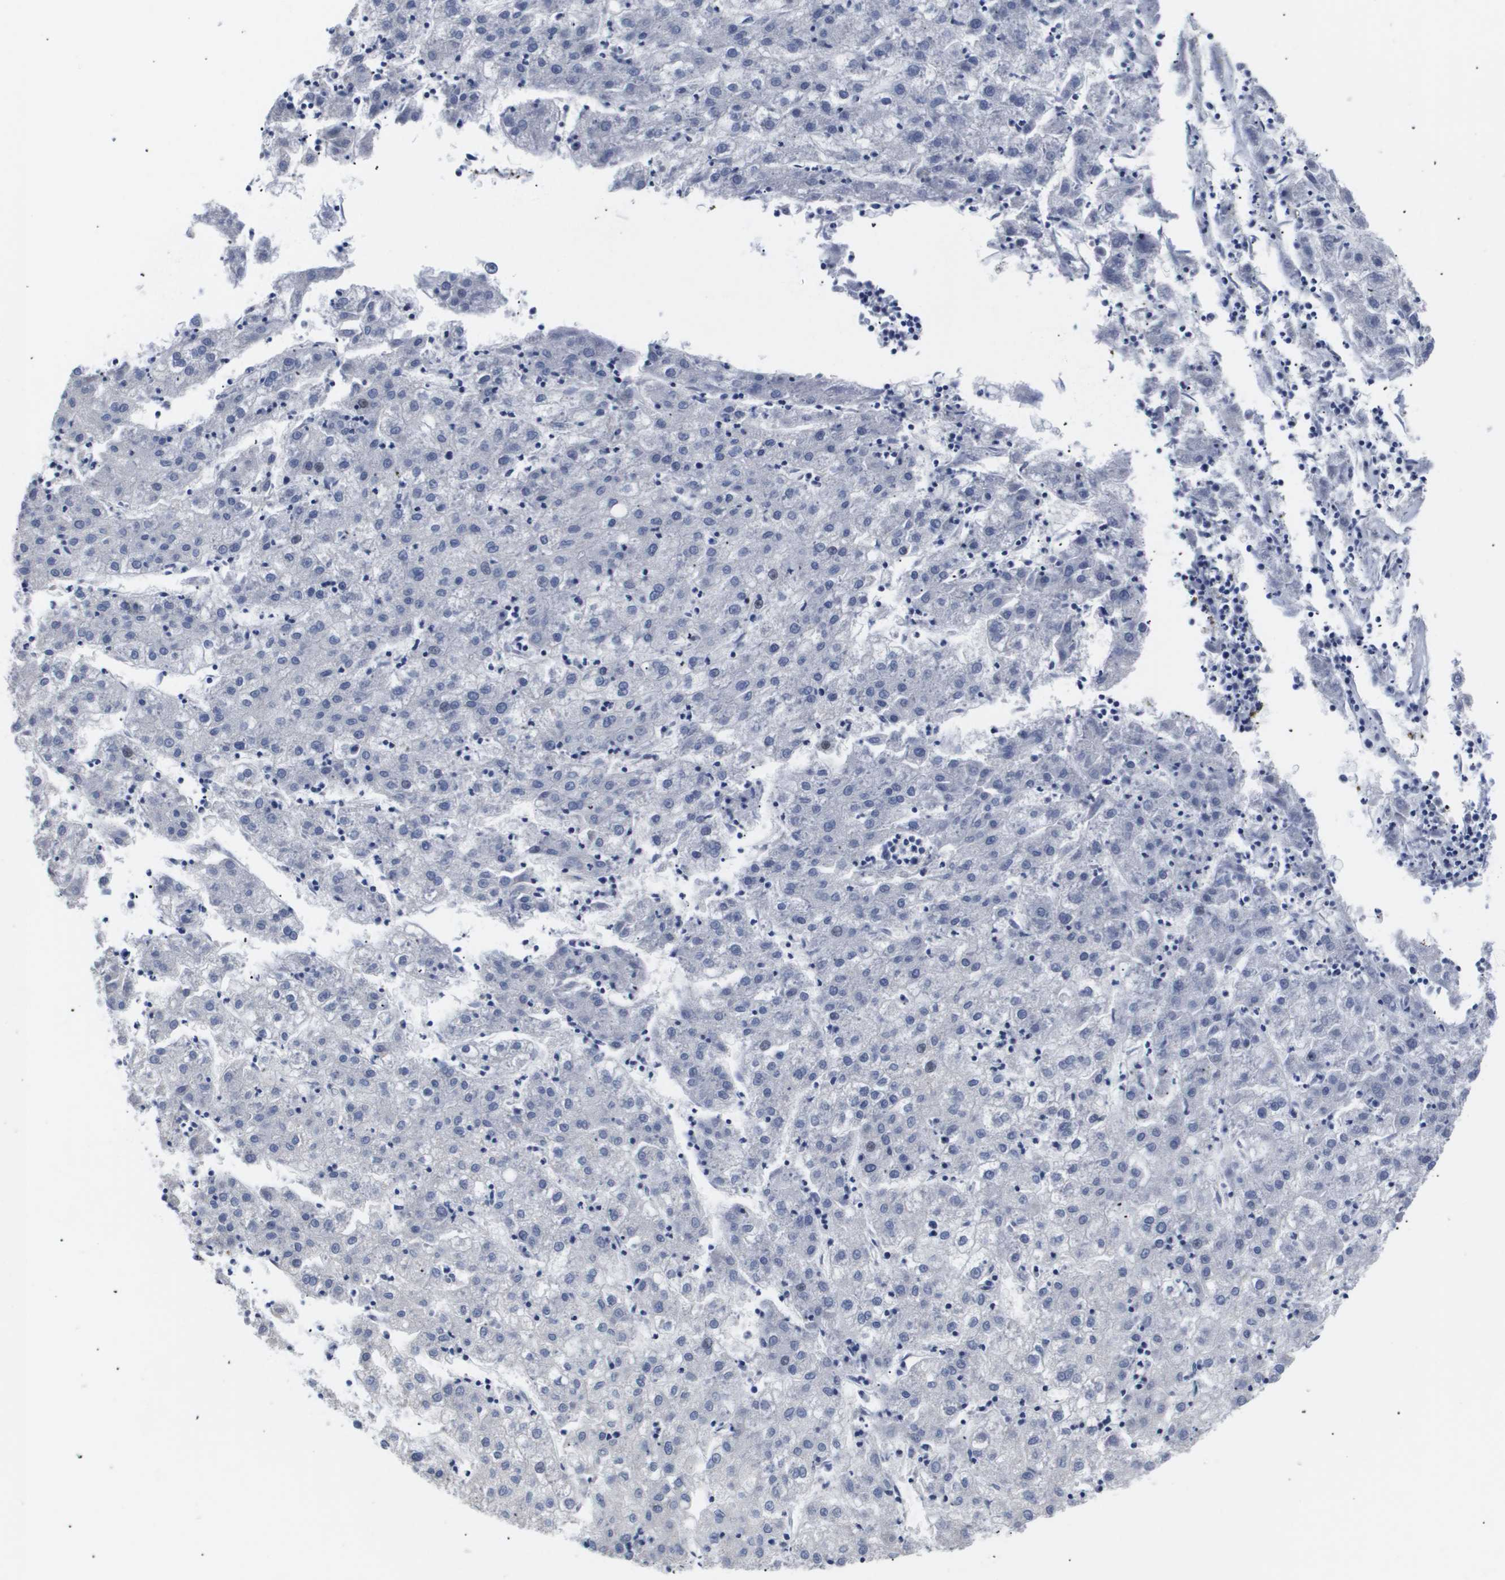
{"staining": {"intensity": "negative", "quantity": "none", "location": "none"}, "tissue": "liver cancer", "cell_type": "Tumor cells", "image_type": "cancer", "snomed": [{"axis": "morphology", "description": "Carcinoma, Hepatocellular, NOS"}, {"axis": "topography", "description": "Liver"}], "caption": "An image of human liver cancer (hepatocellular carcinoma) is negative for staining in tumor cells.", "gene": "ATP6V0A4", "patient": {"sex": "male", "age": 72}}